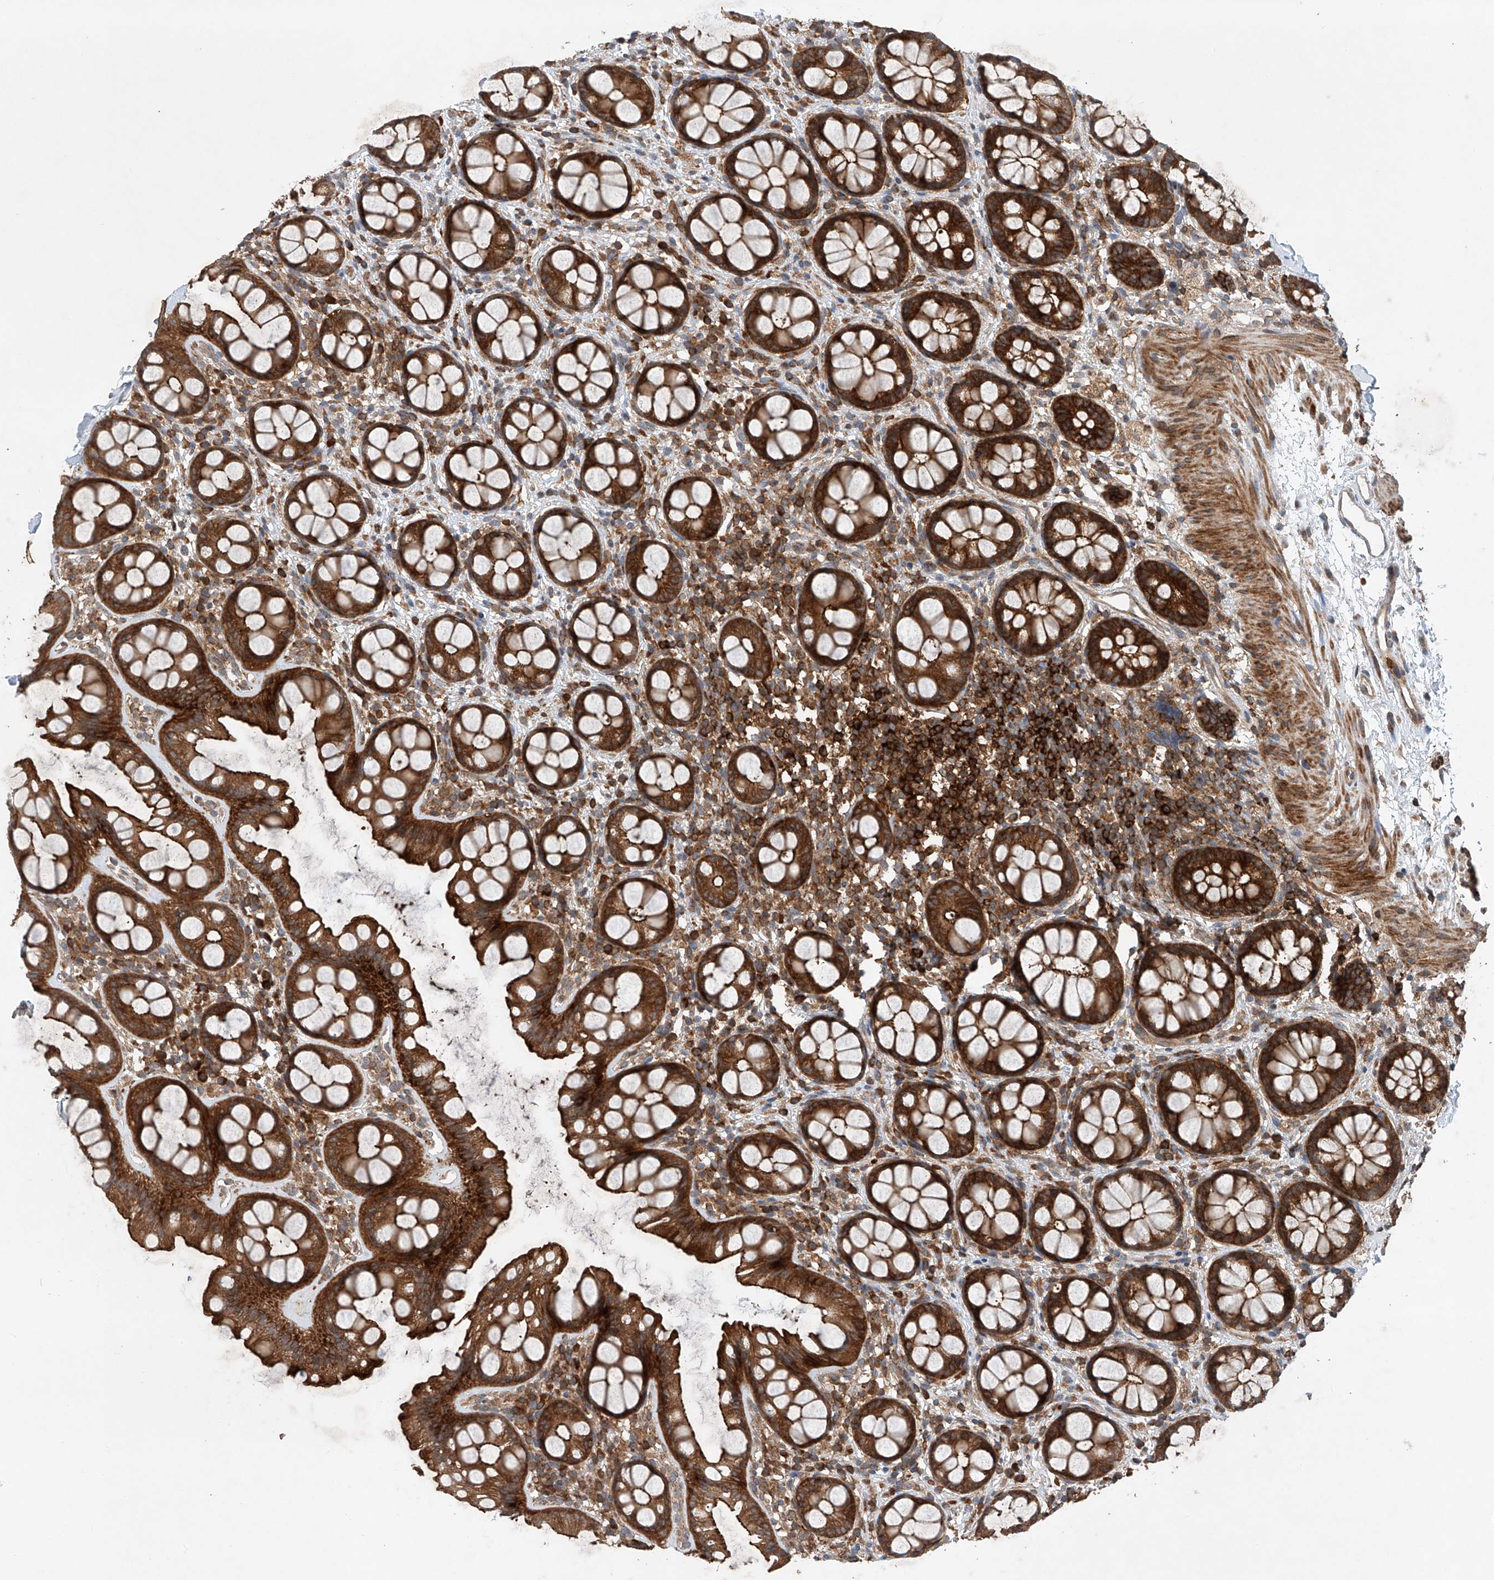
{"staining": {"intensity": "strong", "quantity": ">75%", "location": "cytoplasmic/membranous"}, "tissue": "rectum", "cell_type": "Glandular cells", "image_type": "normal", "snomed": [{"axis": "morphology", "description": "Normal tissue, NOS"}, {"axis": "topography", "description": "Rectum"}], "caption": "A photomicrograph of human rectum stained for a protein reveals strong cytoplasmic/membranous brown staining in glandular cells. The staining was performed using DAB (3,3'-diaminobenzidine) to visualize the protein expression in brown, while the nuclei were stained in blue with hematoxylin (Magnification: 20x).", "gene": "CEP85L", "patient": {"sex": "female", "age": 65}}